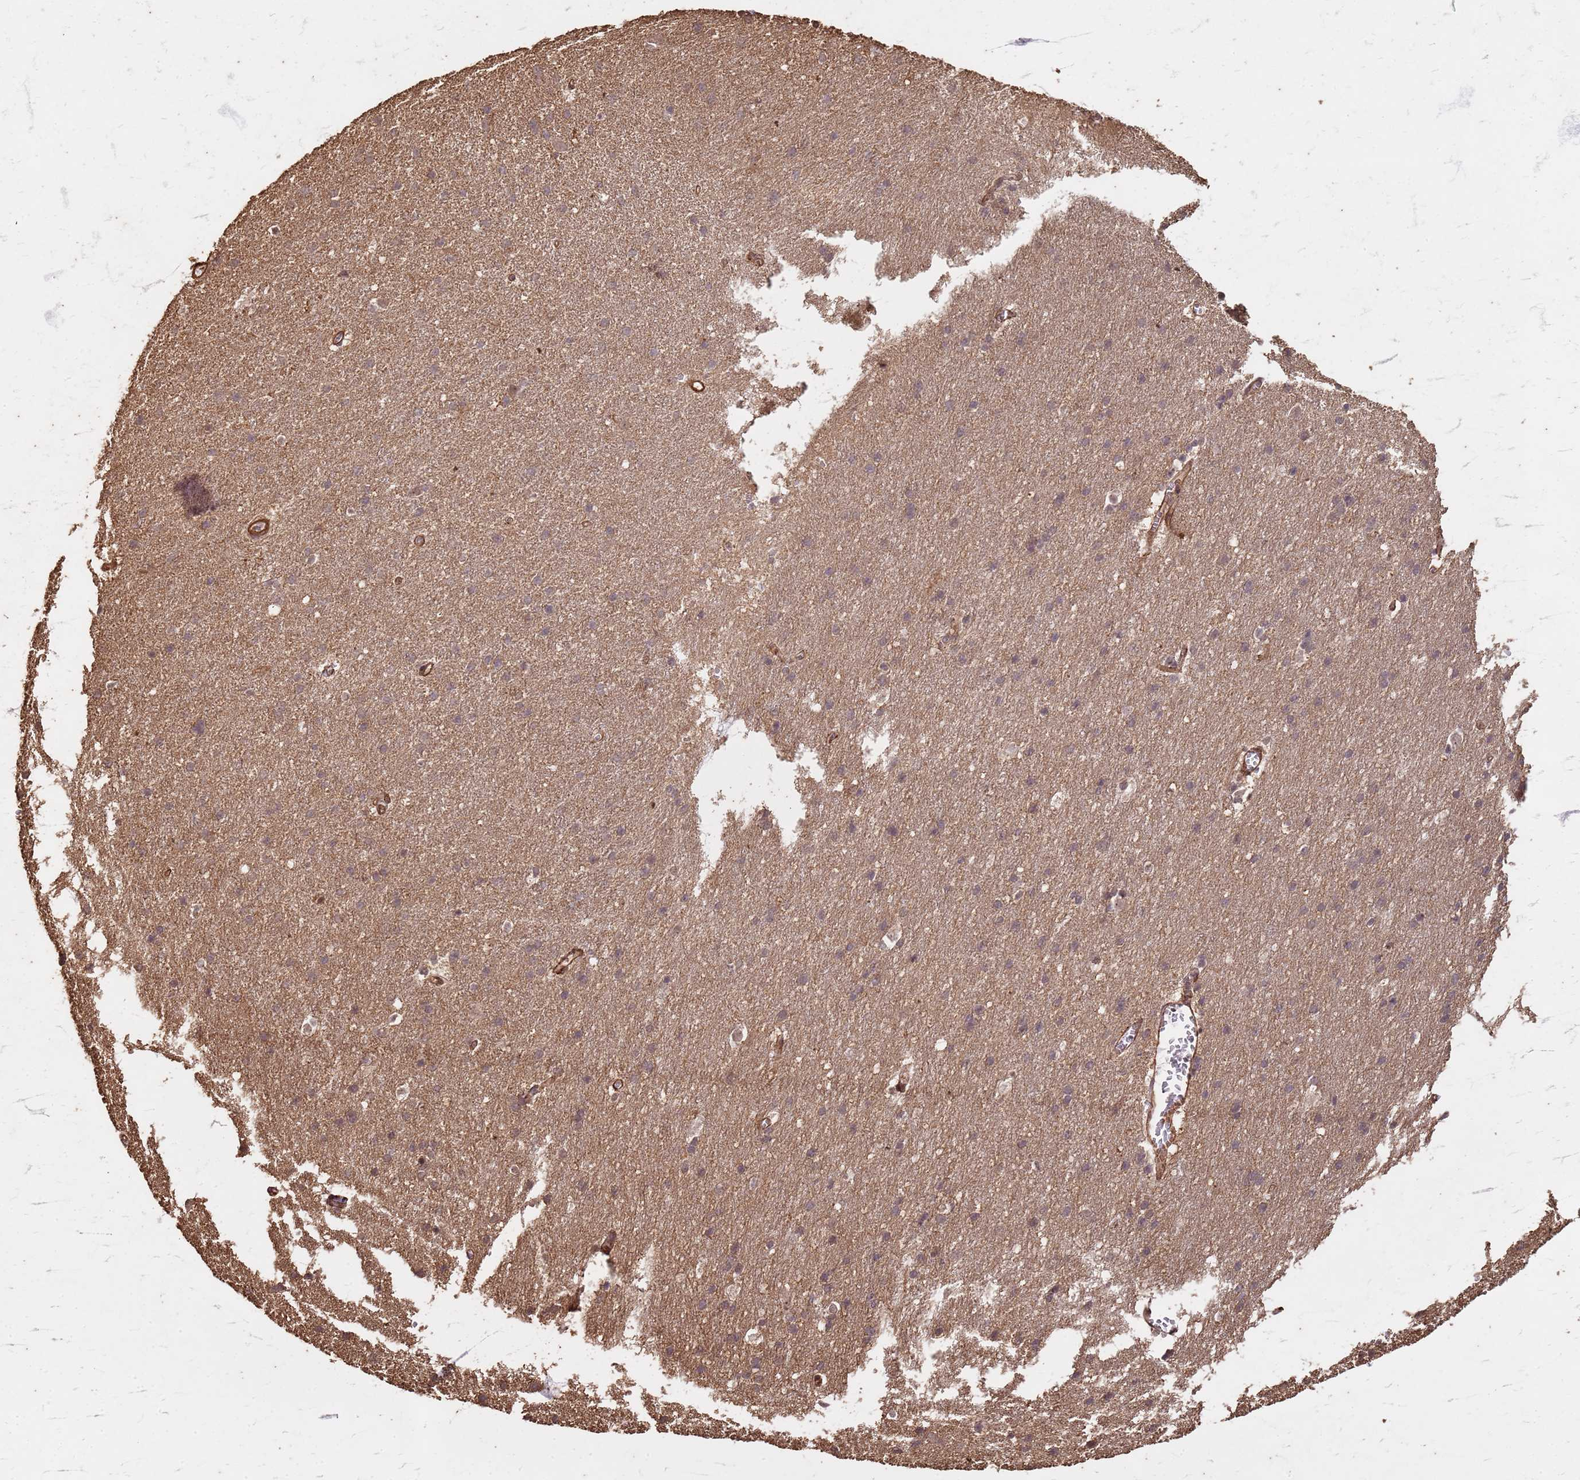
{"staining": {"intensity": "moderate", "quantity": ">75%", "location": "cytoplasmic/membranous"}, "tissue": "cerebral cortex", "cell_type": "Endothelial cells", "image_type": "normal", "snomed": [{"axis": "morphology", "description": "Normal tissue, NOS"}, {"axis": "topography", "description": "Cerebral cortex"}], "caption": "Human cerebral cortex stained with a brown dye reveals moderate cytoplasmic/membranous positive expression in about >75% of endothelial cells.", "gene": "KIF26A", "patient": {"sex": "male", "age": 54}}